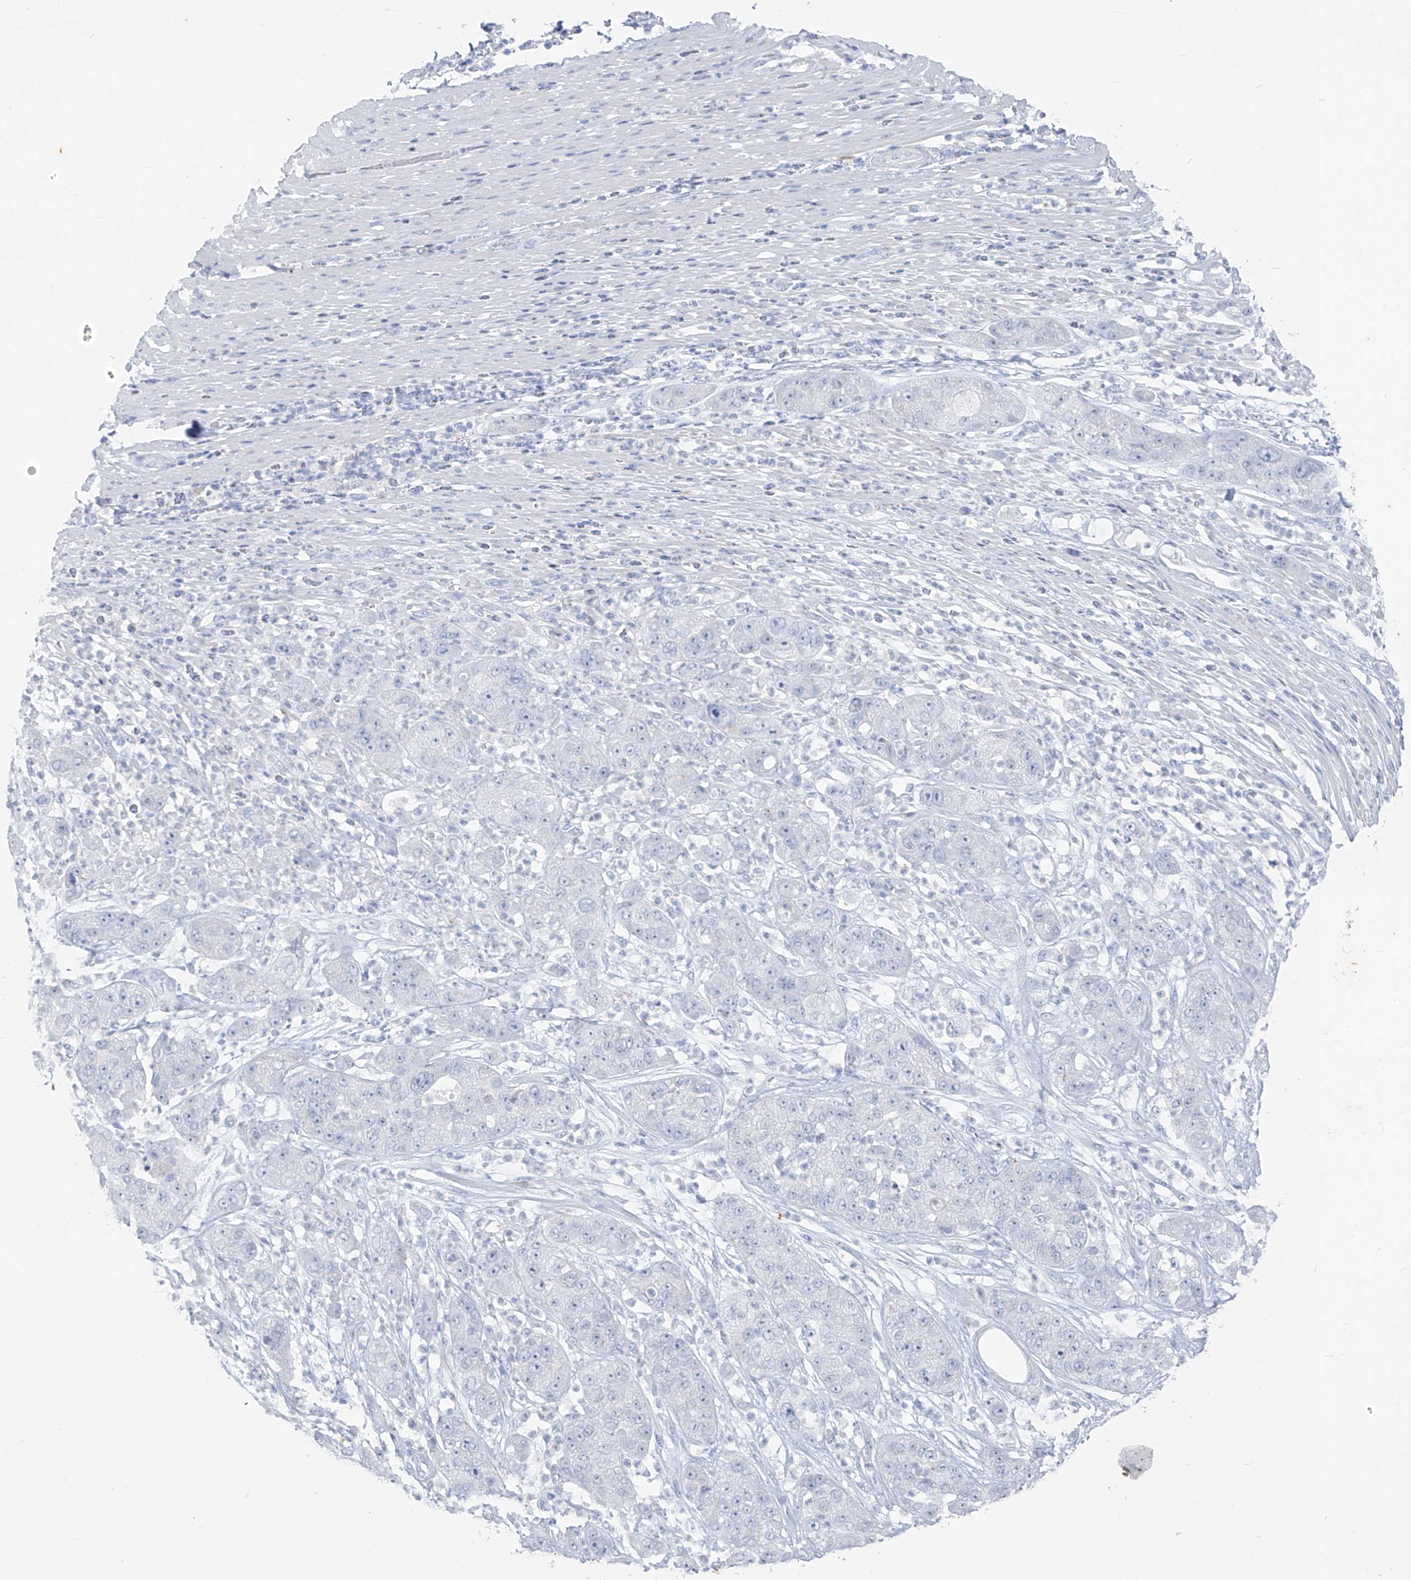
{"staining": {"intensity": "negative", "quantity": "none", "location": "none"}, "tissue": "pancreatic cancer", "cell_type": "Tumor cells", "image_type": "cancer", "snomed": [{"axis": "morphology", "description": "Adenocarcinoma, NOS"}, {"axis": "topography", "description": "Pancreas"}], "caption": "High magnification brightfield microscopy of pancreatic cancer (adenocarcinoma) stained with DAB (brown) and counterstained with hematoxylin (blue): tumor cells show no significant expression.", "gene": "CX3CR1", "patient": {"sex": "female", "age": 78}}